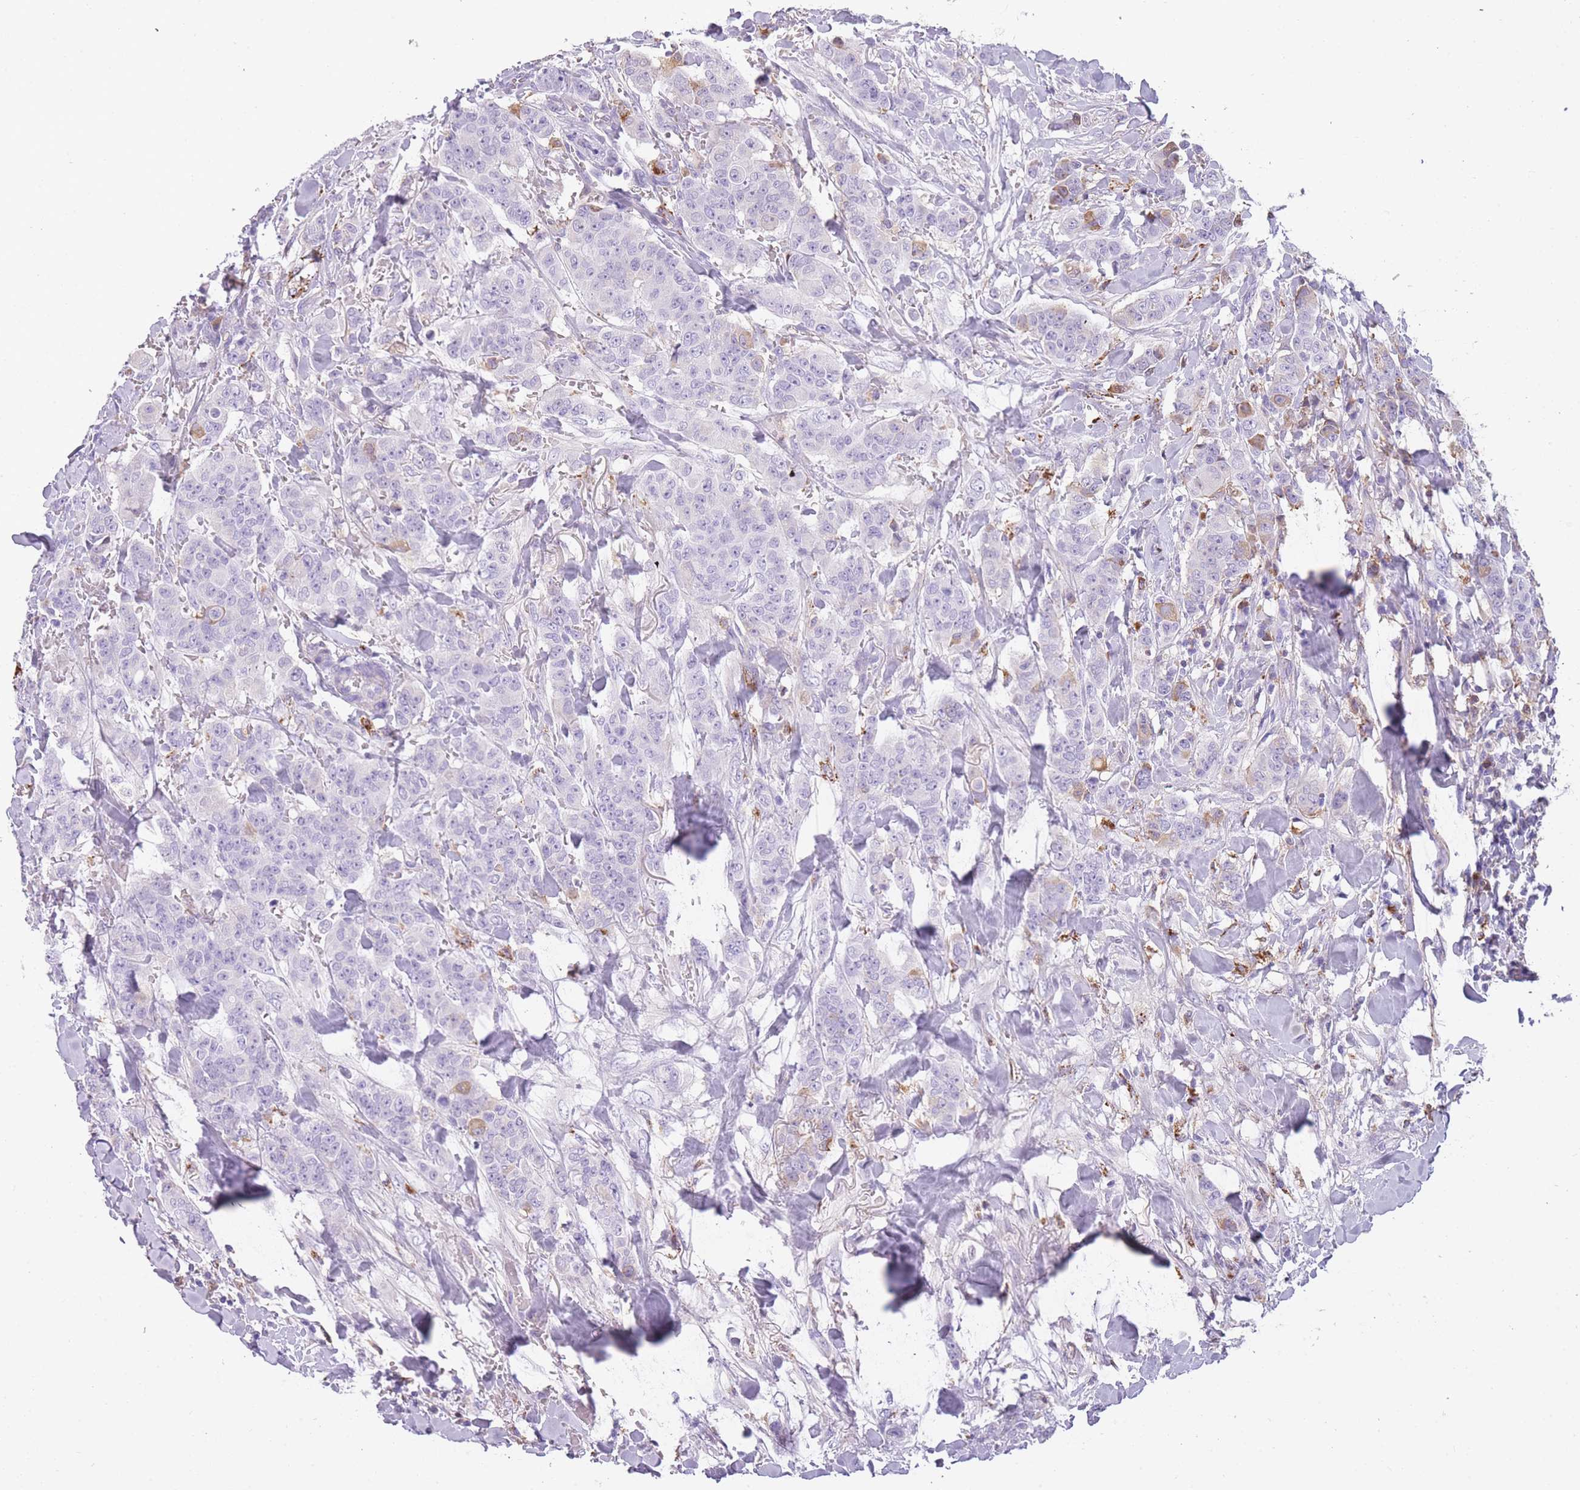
{"staining": {"intensity": "weak", "quantity": "<25%", "location": "cytoplasmic/membranous"}, "tissue": "breast cancer", "cell_type": "Tumor cells", "image_type": "cancer", "snomed": [{"axis": "morphology", "description": "Duct carcinoma"}, {"axis": "topography", "description": "Breast"}], "caption": "IHC photomicrograph of neoplastic tissue: breast intraductal carcinoma stained with DAB reveals no significant protein expression in tumor cells.", "gene": "GNAT1", "patient": {"sex": "female", "age": 40}}